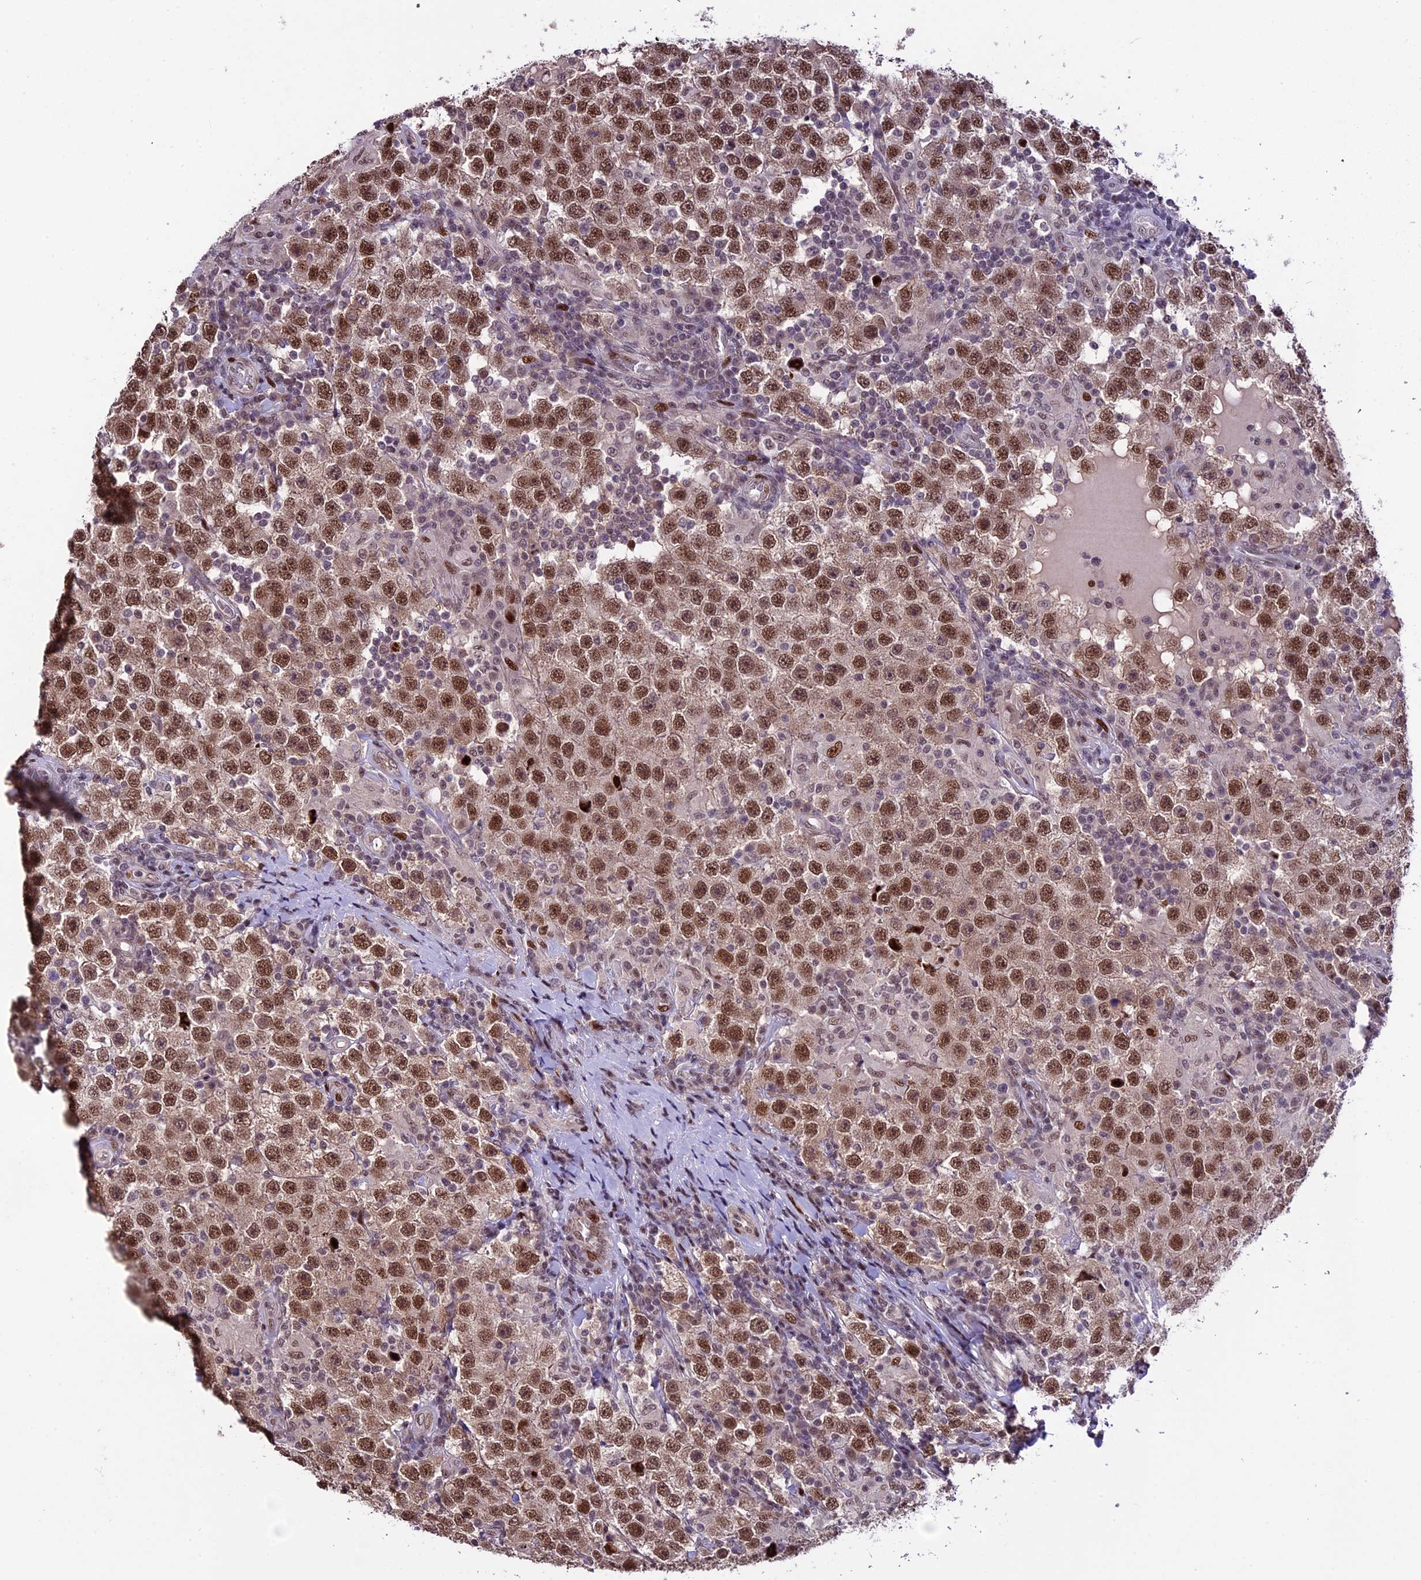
{"staining": {"intensity": "moderate", "quantity": ">75%", "location": "nuclear"}, "tissue": "testis cancer", "cell_type": "Tumor cells", "image_type": "cancer", "snomed": [{"axis": "morphology", "description": "Normal tissue, NOS"}, {"axis": "morphology", "description": "Urothelial carcinoma, High grade"}, {"axis": "morphology", "description": "Seminoma, NOS"}, {"axis": "morphology", "description": "Carcinoma, Embryonal, NOS"}, {"axis": "topography", "description": "Urinary bladder"}, {"axis": "topography", "description": "Testis"}], "caption": "IHC micrograph of testis cancer stained for a protein (brown), which shows medium levels of moderate nuclear expression in about >75% of tumor cells.", "gene": "TCP11L2", "patient": {"sex": "male", "age": 41}}